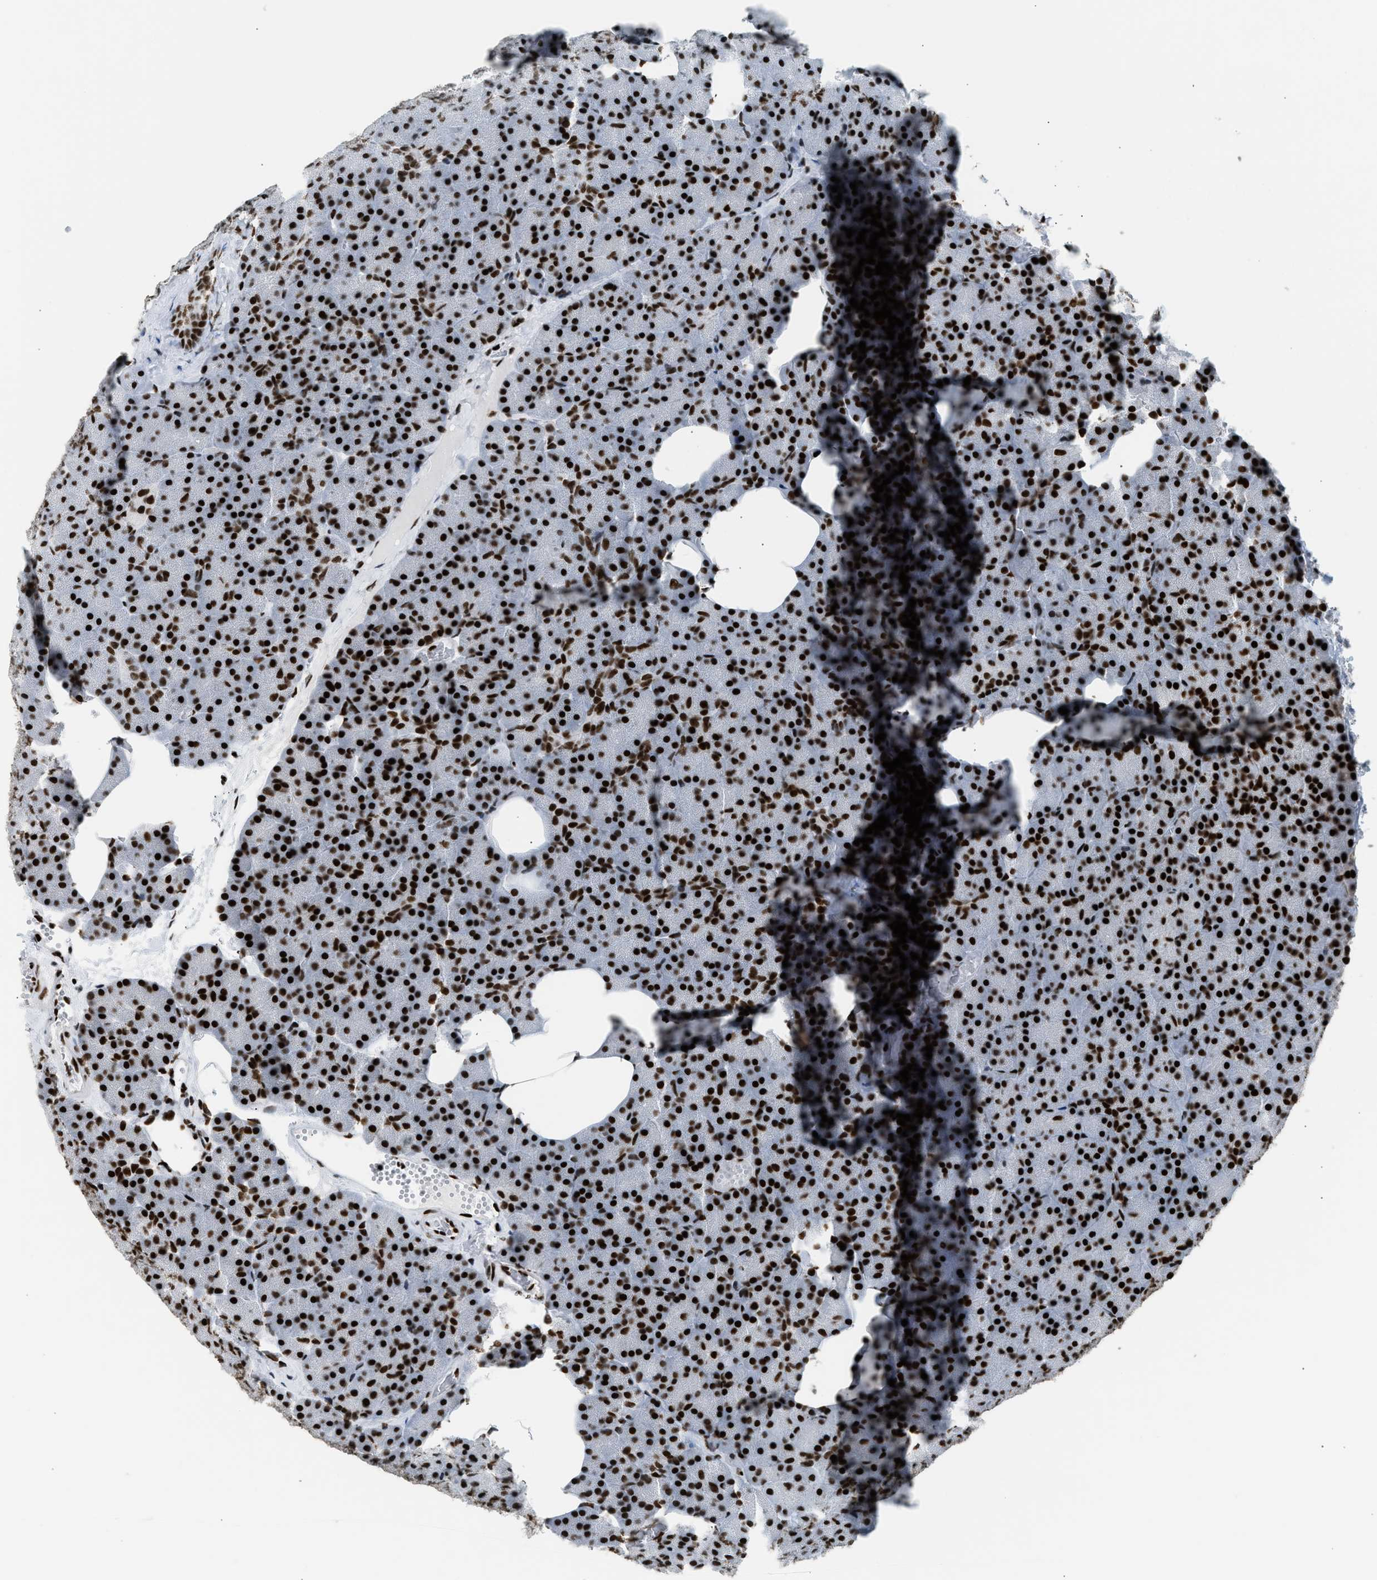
{"staining": {"intensity": "strong", "quantity": ">75%", "location": "nuclear"}, "tissue": "pancreas", "cell_type": "Exocrine glandular cells", "image_type": "normal", "snomed": [{"axis": "morphology", "description": "Normal tissue, NOS"}, {"axis": "morphology", "description": "Carcinoid, malignant, NOS"}, {"axis": "topography", "description": "Pancreas"}], "caption": "Immunohistochemical staining of benign human pancreas displays strong nuclear protein expression in approximately >75% of exocrine glandular cells.", "gene": "PIF1", "patient": {"sex": "female", "age": 35}}